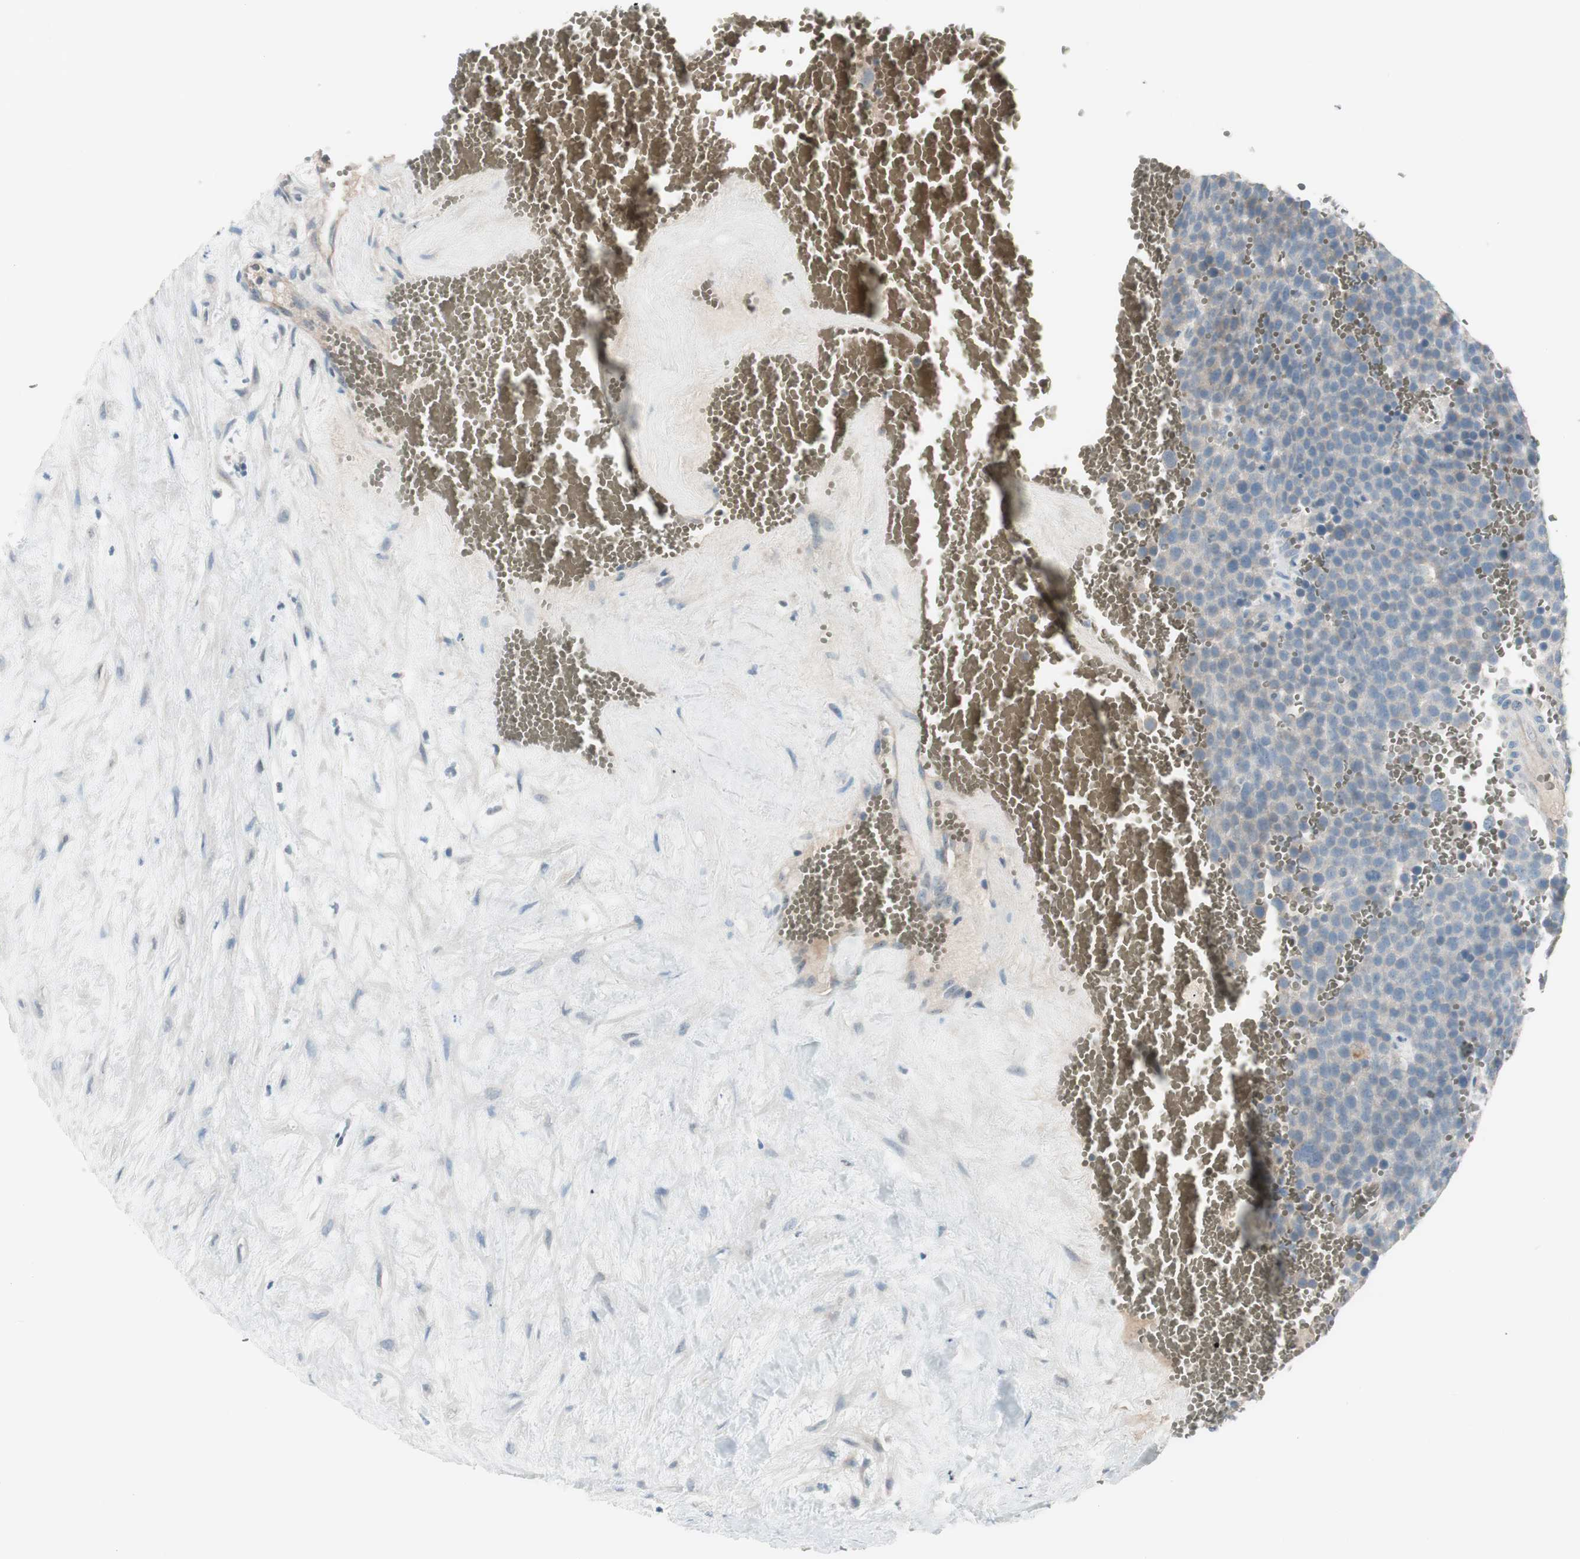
{"staining": {"intensity": "weak", "quantity": "<25%", "location": "cytoplasmic/membranous"}, "tissue": "testis cancer", "cell_type": "Tumor cells", "image_type": "cancer", "snomed": [{"axis": "morphology", "description": "Seminoma, NOS"}, {"axis": "topography", "description": "Testis"}], "caption": "The image displays no staining of tumor cells in testis cancer.", "gene": "EVA1A", "patient": {"sex": "male", "age": 71}}